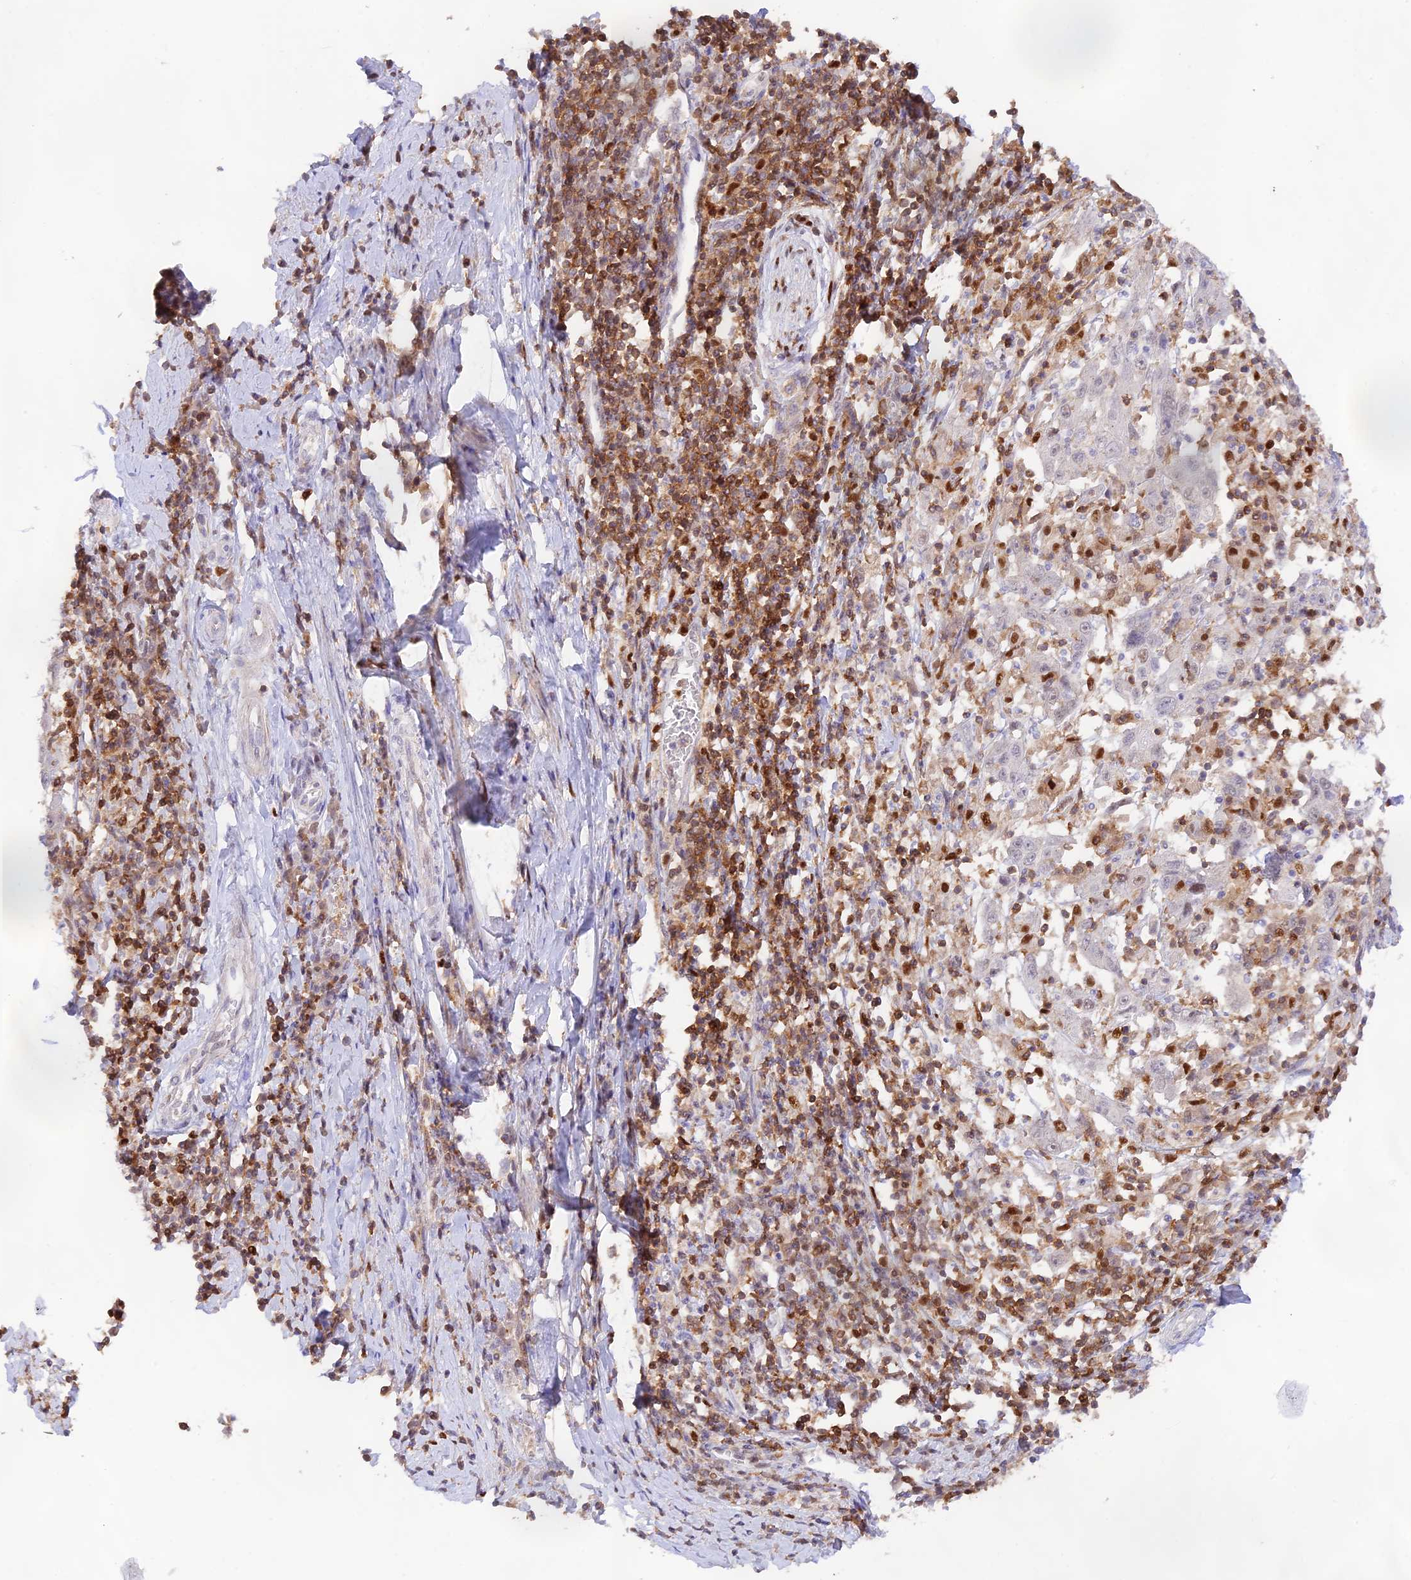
{"staining": {"intensity": "negative", "quantity": "none", "location": "none"}, "tissue": "cervical cancer", "cell_type": "Tumor cells", "image_type": "cancer", "snomed": [{"axis": "morphology", "description": "Squamous cell carcinoma, NOS"}, {"axis": "topography", "description": "Cervix"}], "caption": "Squamous cell carcinoma (cervical) was stained to show a protein in brown. There is no significant positivity in tumor cells.", "gene": "DENND1C", "patient": {"sex": "female", "age": 46}}